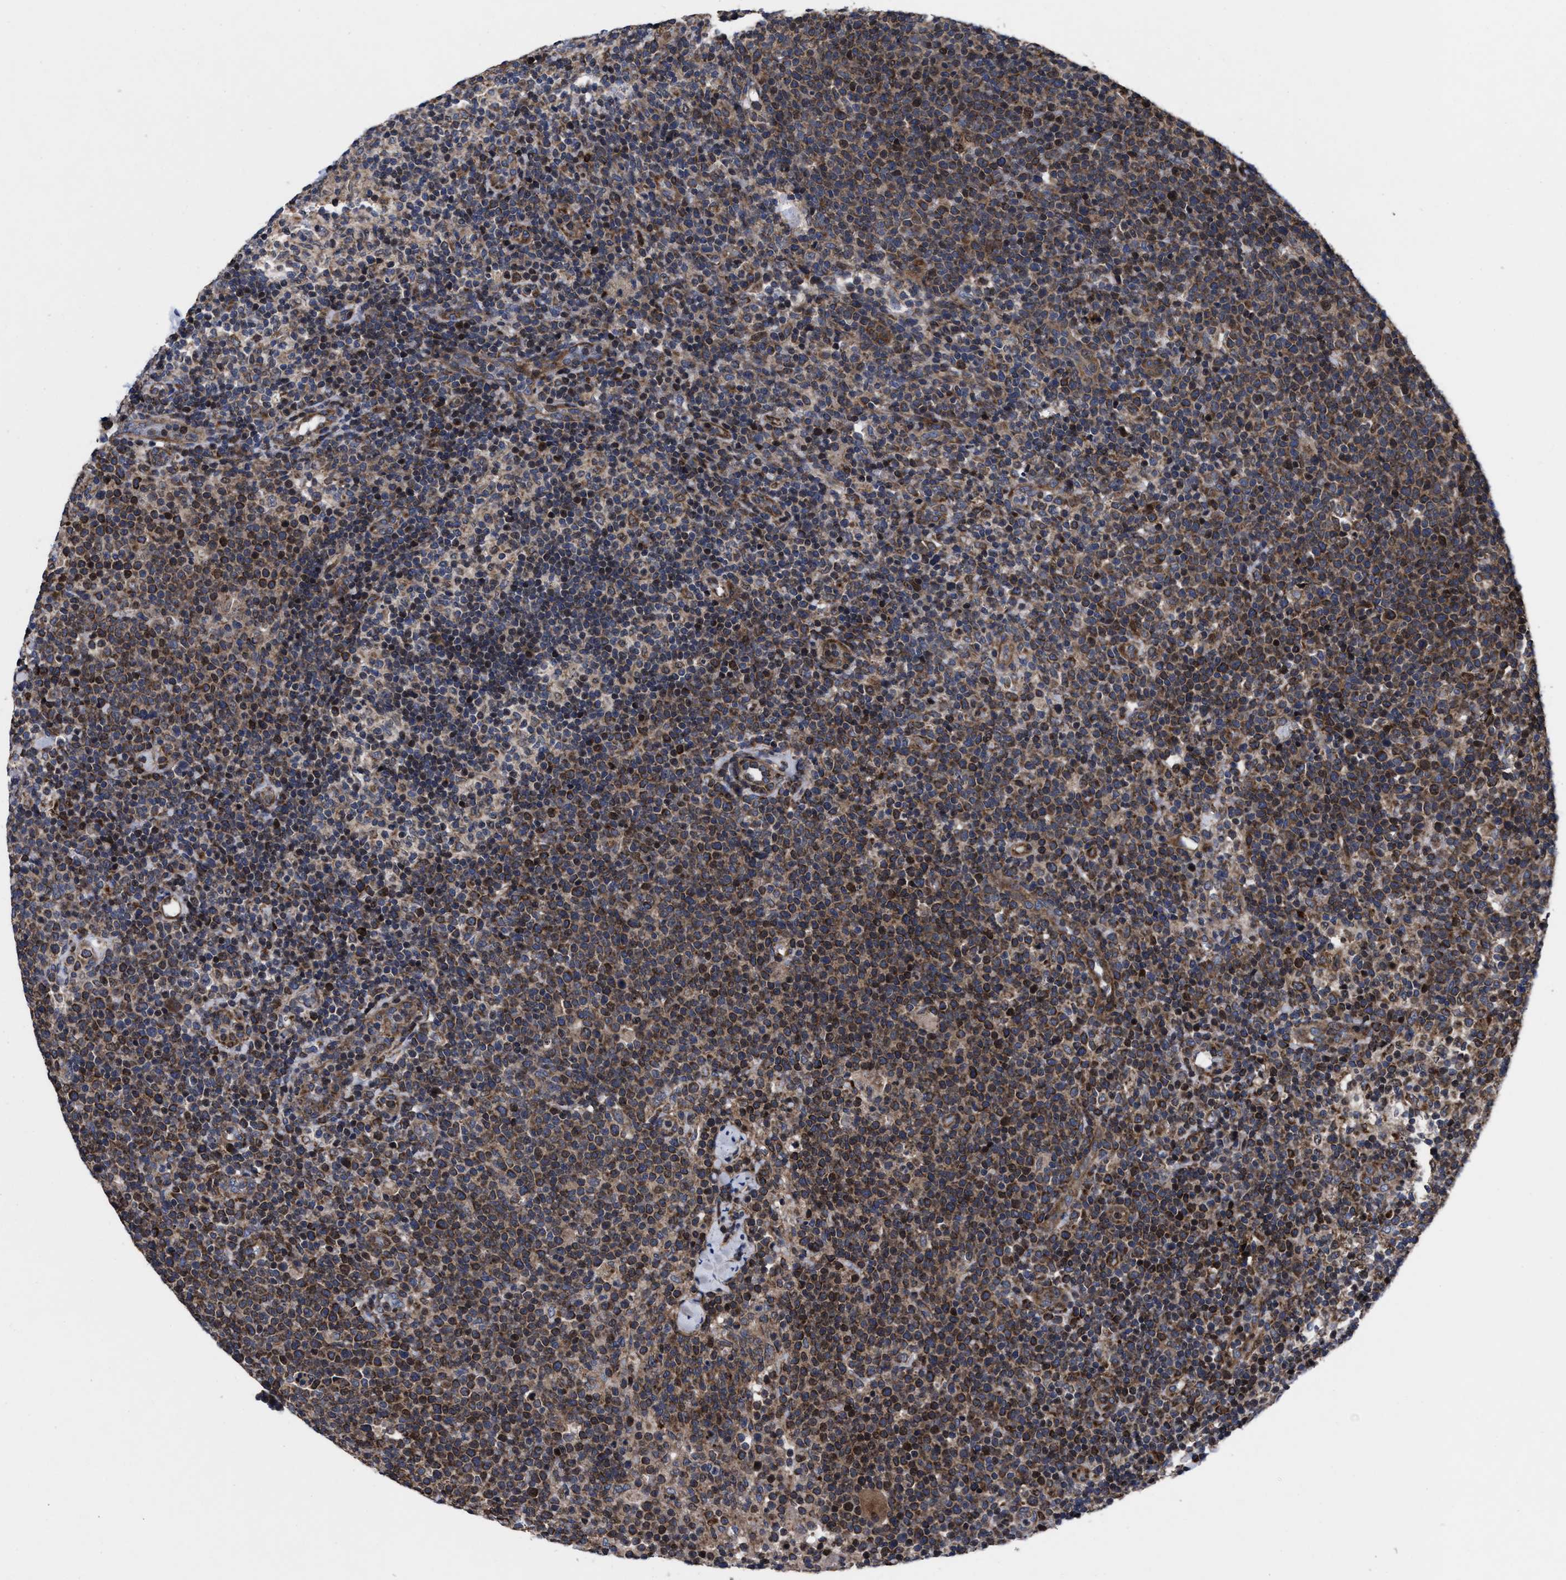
{"staining": {"intensity": "moderate", "quantity": ">75%", "location": "cytoplasmic/membranous"}, "tissue": "lymphoma", "cell_type": "Tumor cells", "image_type": "cancer", "snomed": [{"axis": "morphology", "description": "Malignant lymphoma, non-Hodgkin's type, High grade"}, {"axis": "topography", "description": "Lymph node"}], "caption": "This is an image of immunohistochemistry staining of lymphoma, which shows moderate positivity in the cytoplasmic/membranous of tumor cells.", "gene": "MRPL50", "patient": {"sex": "male", "age": 61}}